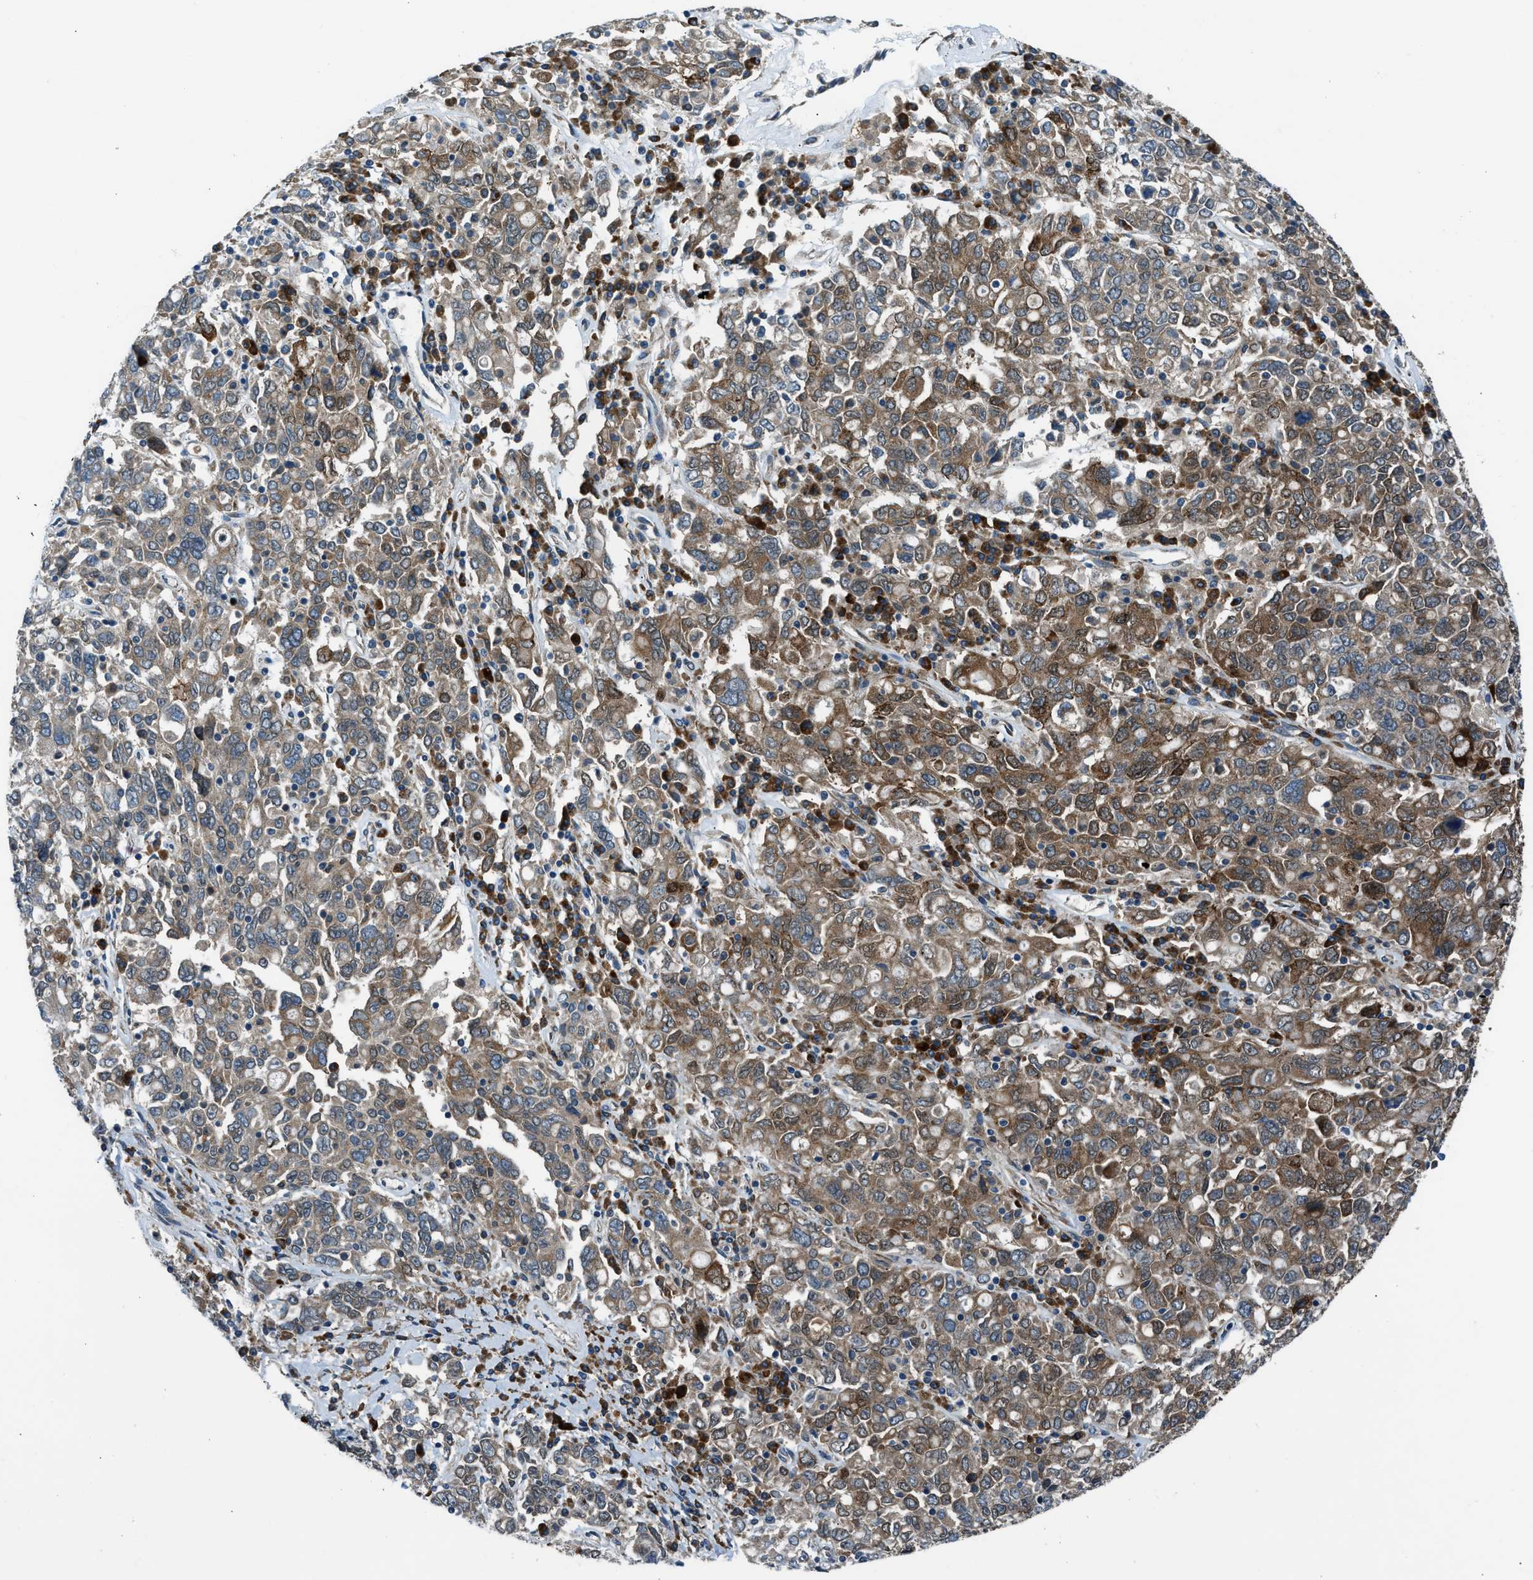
{"staining": {"intensity": "moderate", "quantity": ">75%", "location": "cytoplasmic/membranous"}, "tissue": "ovarian cancer", "cell_type": "Tumor cells", "image_type": "cancer", "snomed": [{"axis": "morphology", "description": "Carcinoma, endometroid"}, {"axis": "topography", "description": "Ovary"}], "caption": "Protein staining of ovarian endometroid carcinoma tissue demonstrates moderate cytoplasmic/membranous positivity in approximately >75% of tumor cells. Using DAB (brown) and hematoxylin (blue) stains, captured at high magnification using brightfield microscopy.", "gene": "EDARADD", "patient": {"sex": "female", "age": 62}}